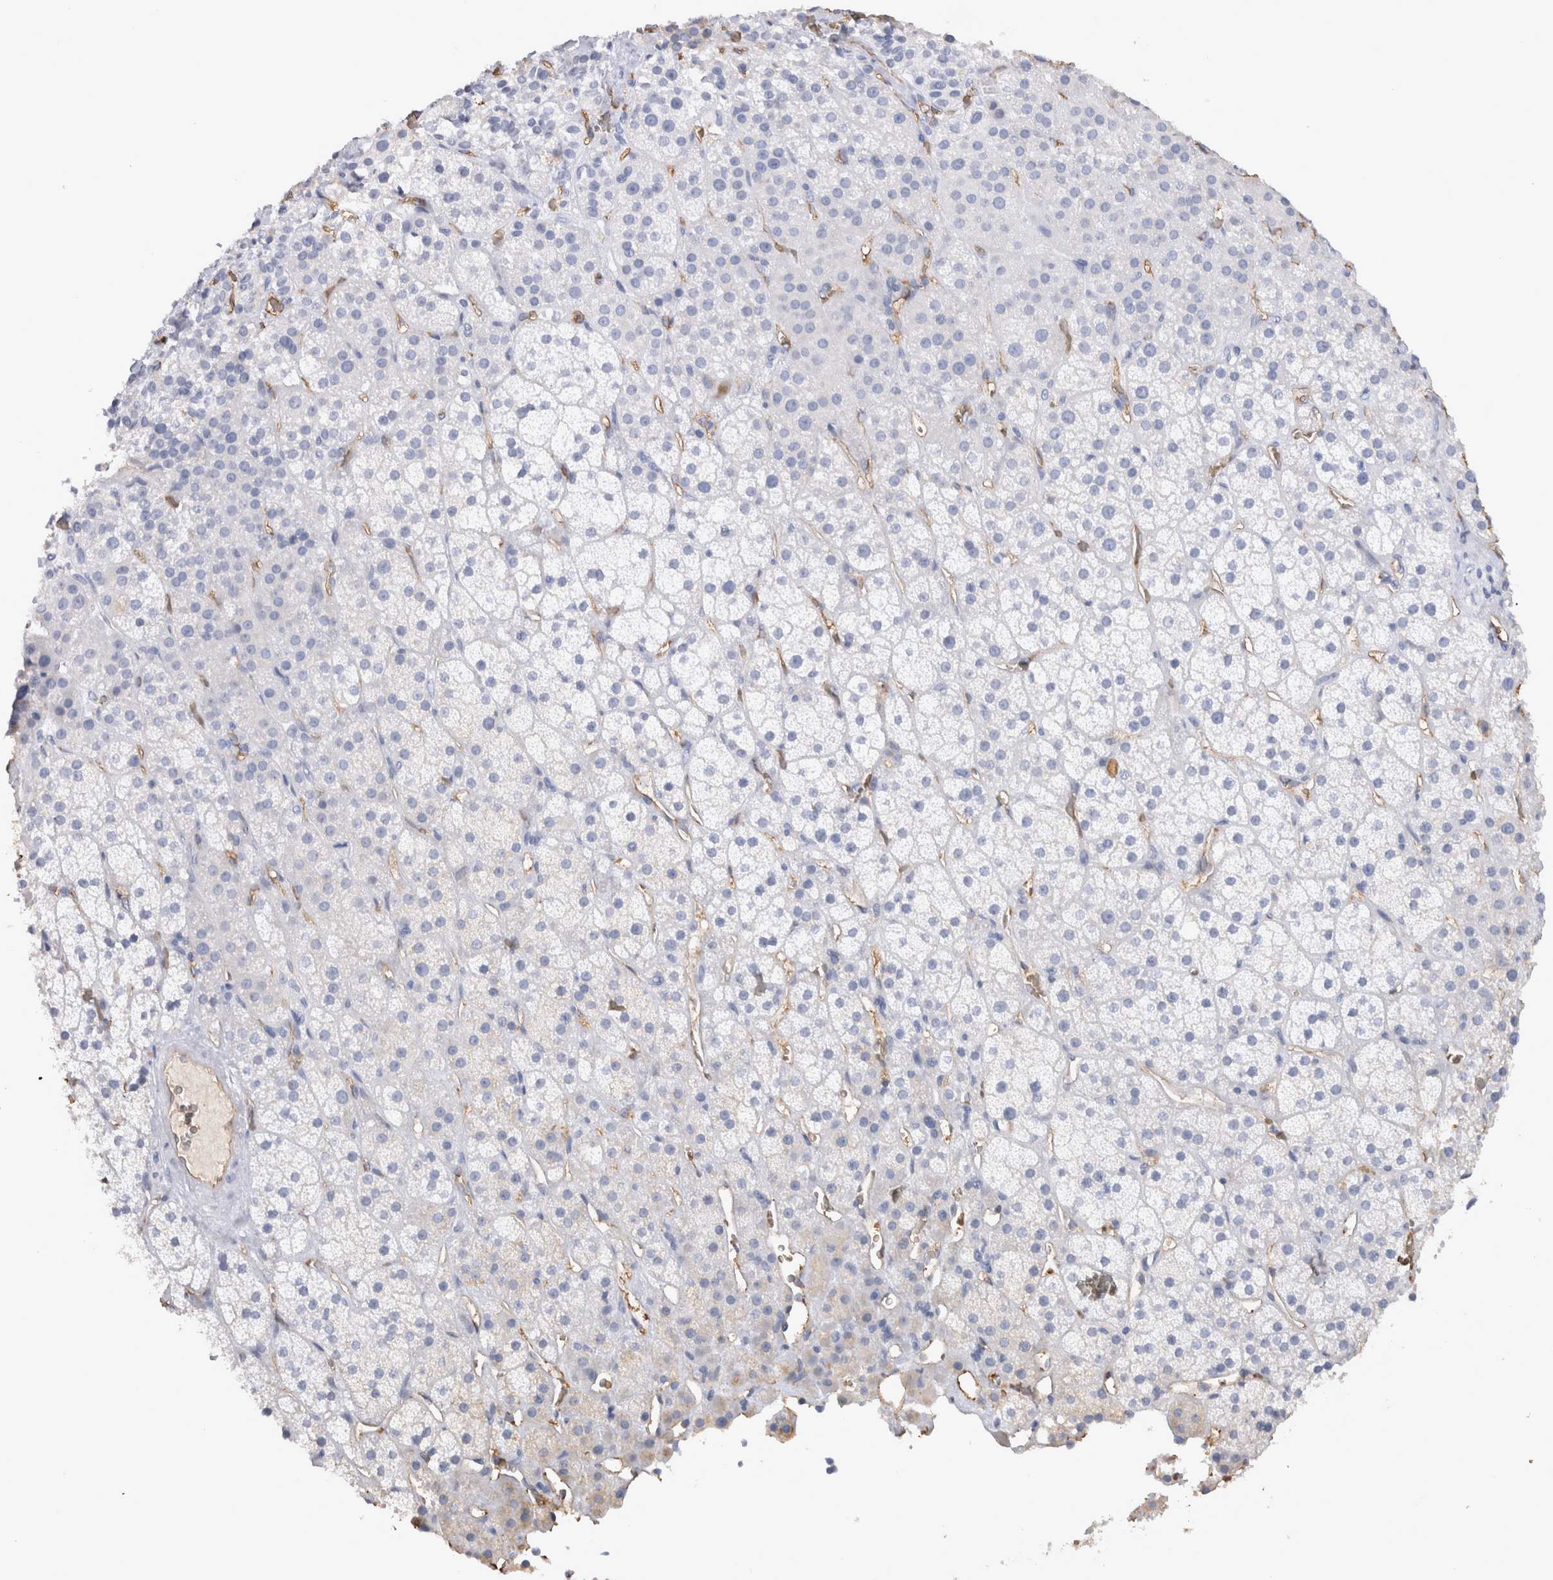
{"staining": {"intensity": "negative", "quantity": "none", "location": "none"}, "tissue": "adrenal gland", "cell_type": "Glandular cells", "image_type": "normal", "snomed": [{"axis": "morphology", "description": "Normal tissue, NOS"}, {"axis": "topography", "description": "Adrenal gland"}], "caption": "IHC photomicrograph of normal adrenal gland: adrenal gland stained with DAB reveals no significant protein positivity in glandular cells.", "gene": "IL17RC", "patient": {"sex": "male", "age": 57}}